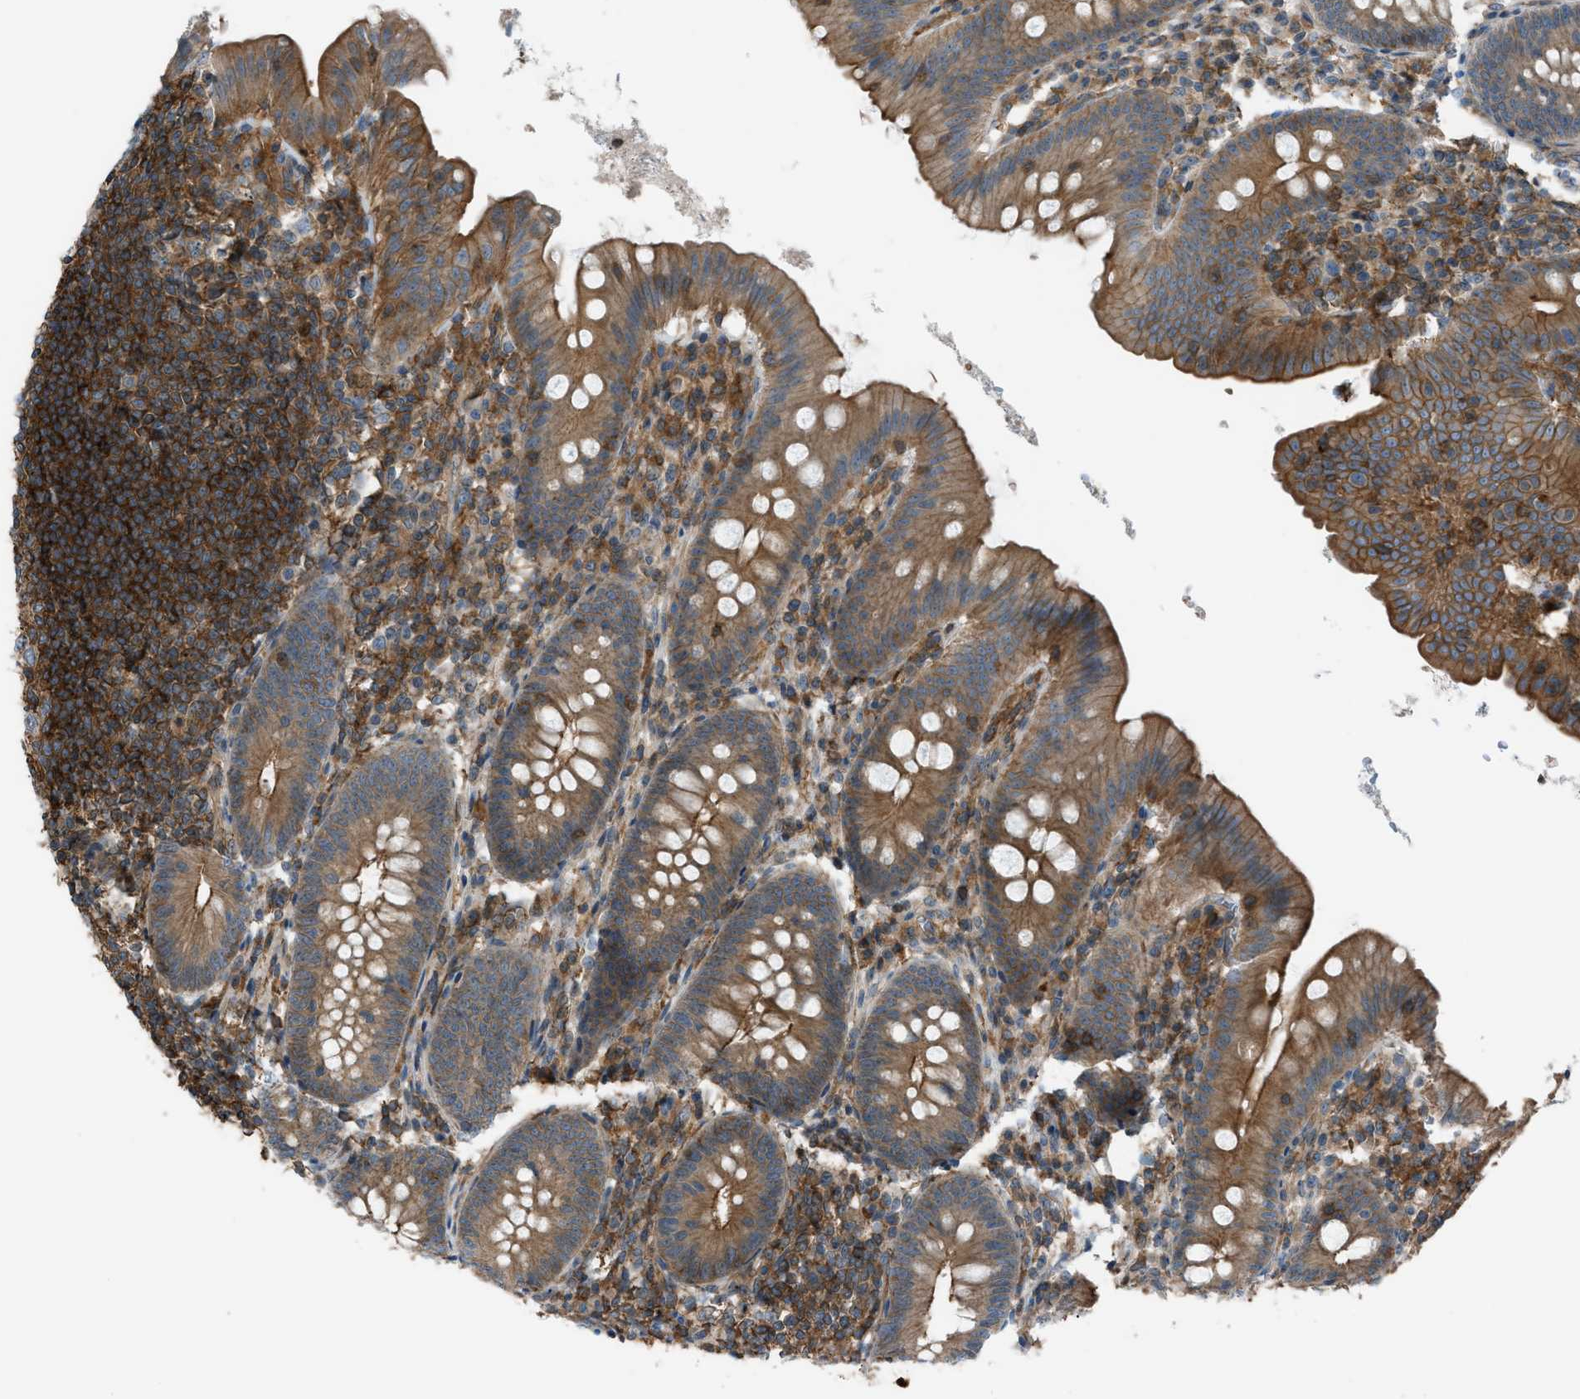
{"staining": {"intensity": "strong", "quantity": ">75%", "location": "cytoplasmic/membranous"}, "tissue": "appendix", "cell_type": "Glandular cells", "image_type": "normal", "snomed": [{"axis": "morphology", "description": "Normal tissue, NOS"}, {"axis": "topography", "description": "Appendix"}], "caption": "A brown stain labels strong cytoplasmic/membranous expression of a protein in glandular cells of normal human appendix.", "gene": "DYRK1A", "patient": {"sex": "male", "age": 56}}